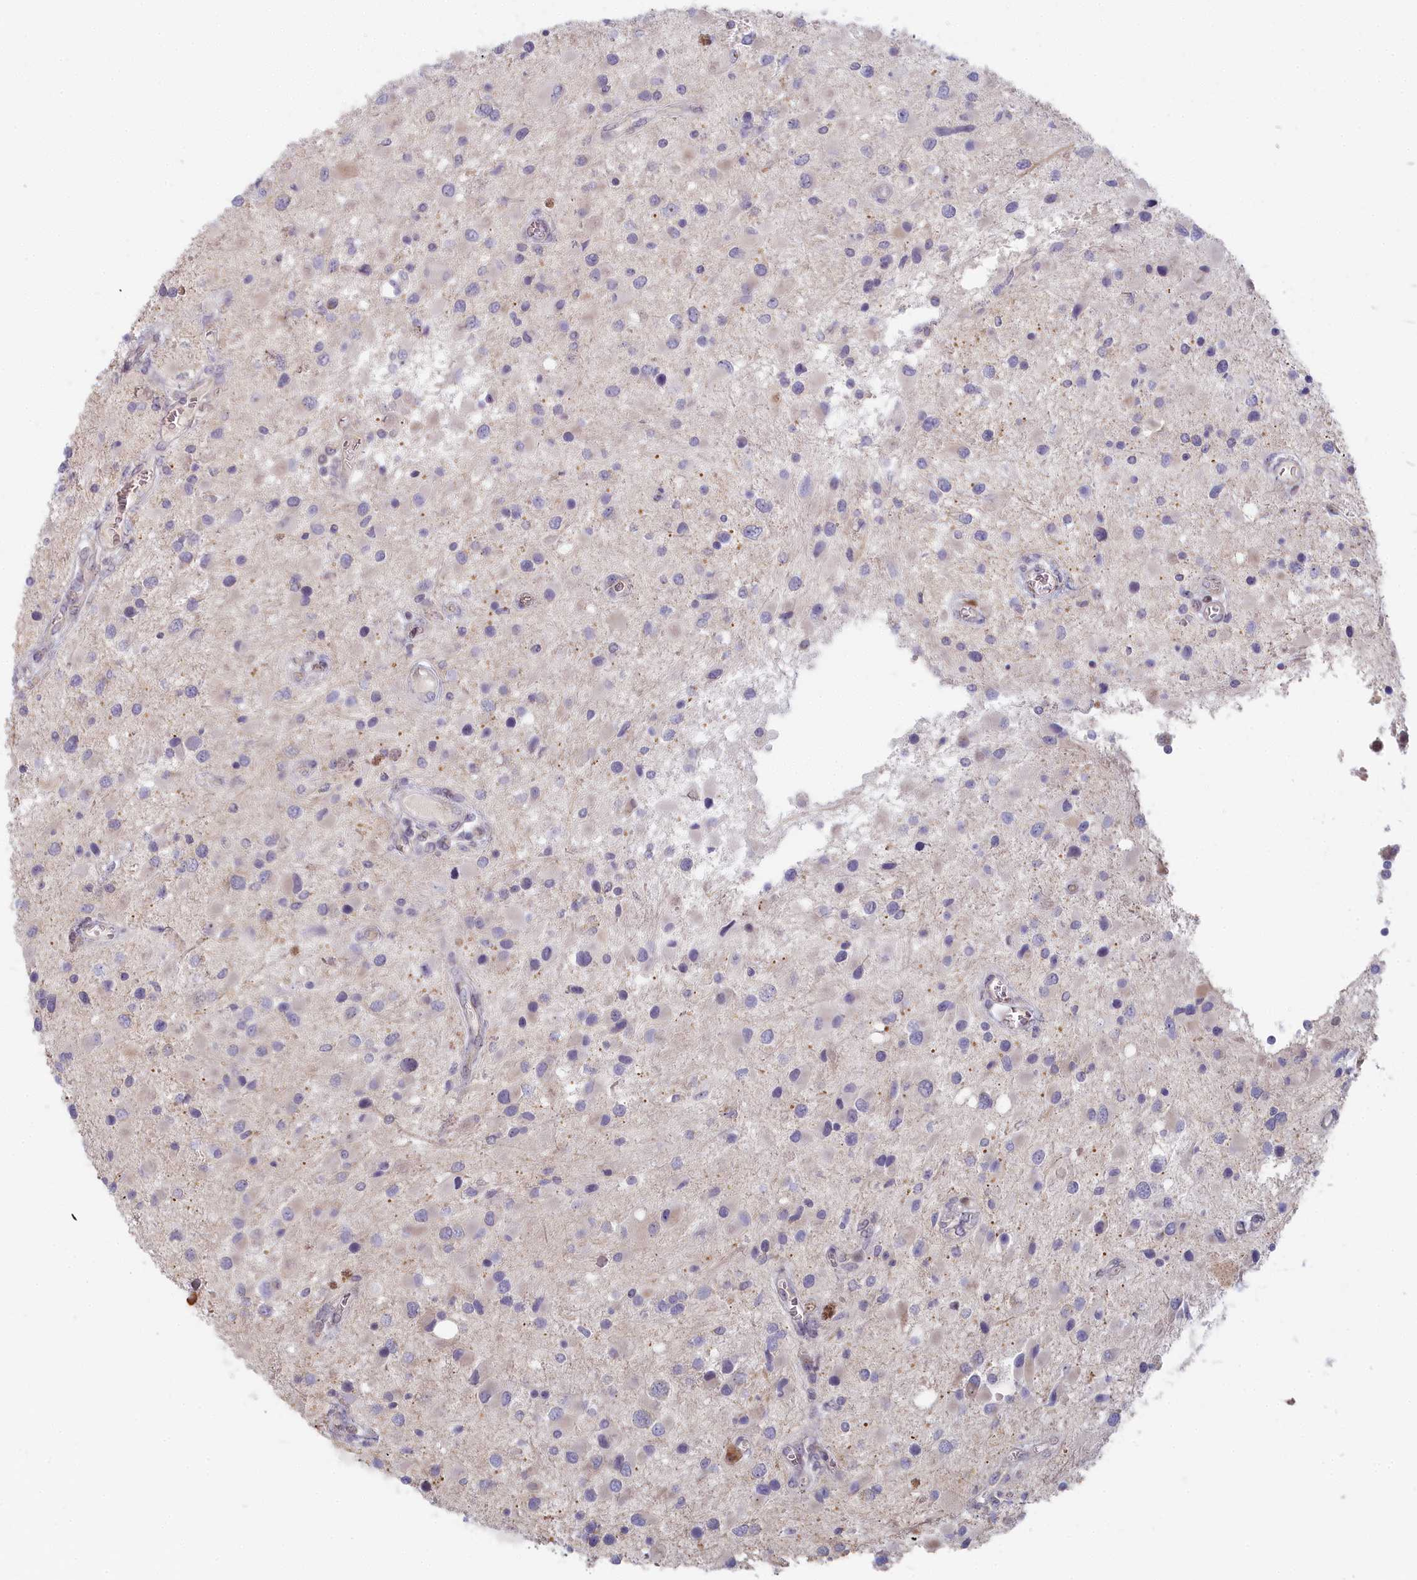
{"staining": {"intensity": "negative", "quantity": "none", "location": "none"}, "tissue": "glioma", "cell_type": "Tumor cells", "image_type": "cancer", "snomed": [{"axis": "morphology", "description": "Glioma, malignant, High grade"}, {"axis": "topography", "description": "Brain"}], "caption": "The photomicrograph demonstrates no significant positivity in tumor cells of malignant glioma (high-grade).", "gene": "INTS4", "patient": {"sex": "male", "age": 53}}